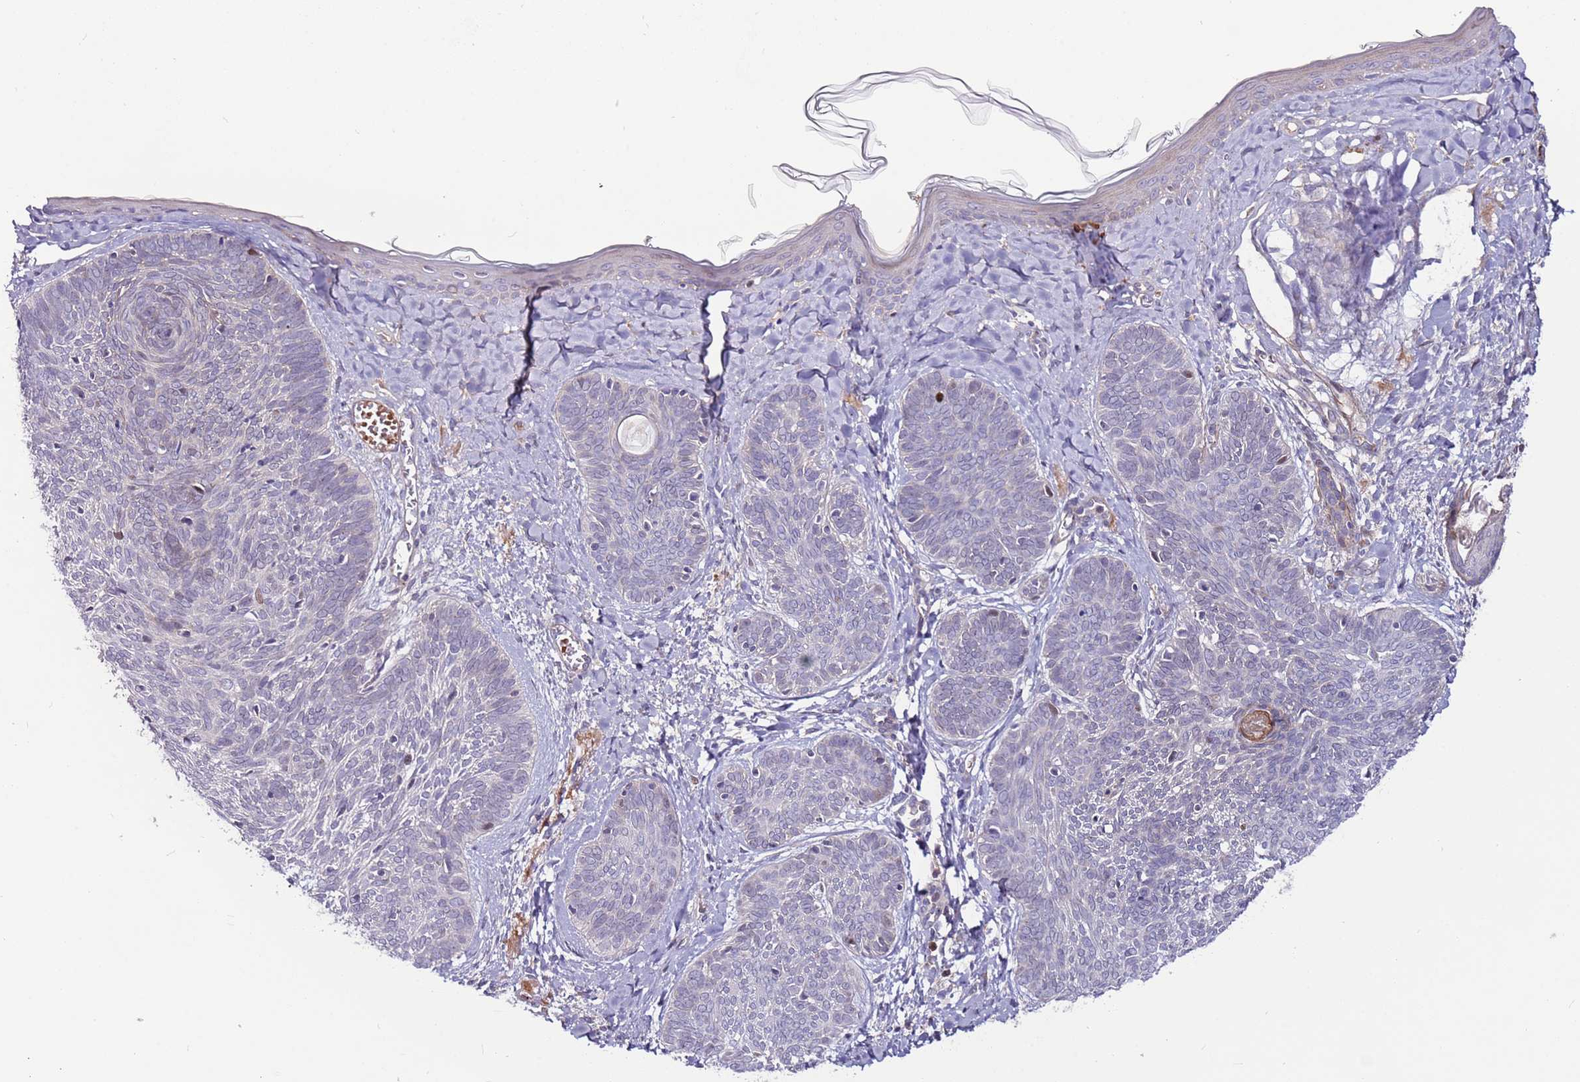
{"staining": {"intensity": "negative", "quantity": "none", "location": "none"}, "tissue": "skin cancer", "cell_type": "Tumor cells", "image_type": "cancer", "snomed": [{"axis": "morphology", "description": "Basal cell carcinoma"}, {"axis": "topography", "description": "Skin"}], "caption": "Skin basal cell carcinoma stained for a protein using immunohistochemistry displays no positivity tumor cells.", "gene": "MTG2", "patient": {"sex": "female", "age": 81}}